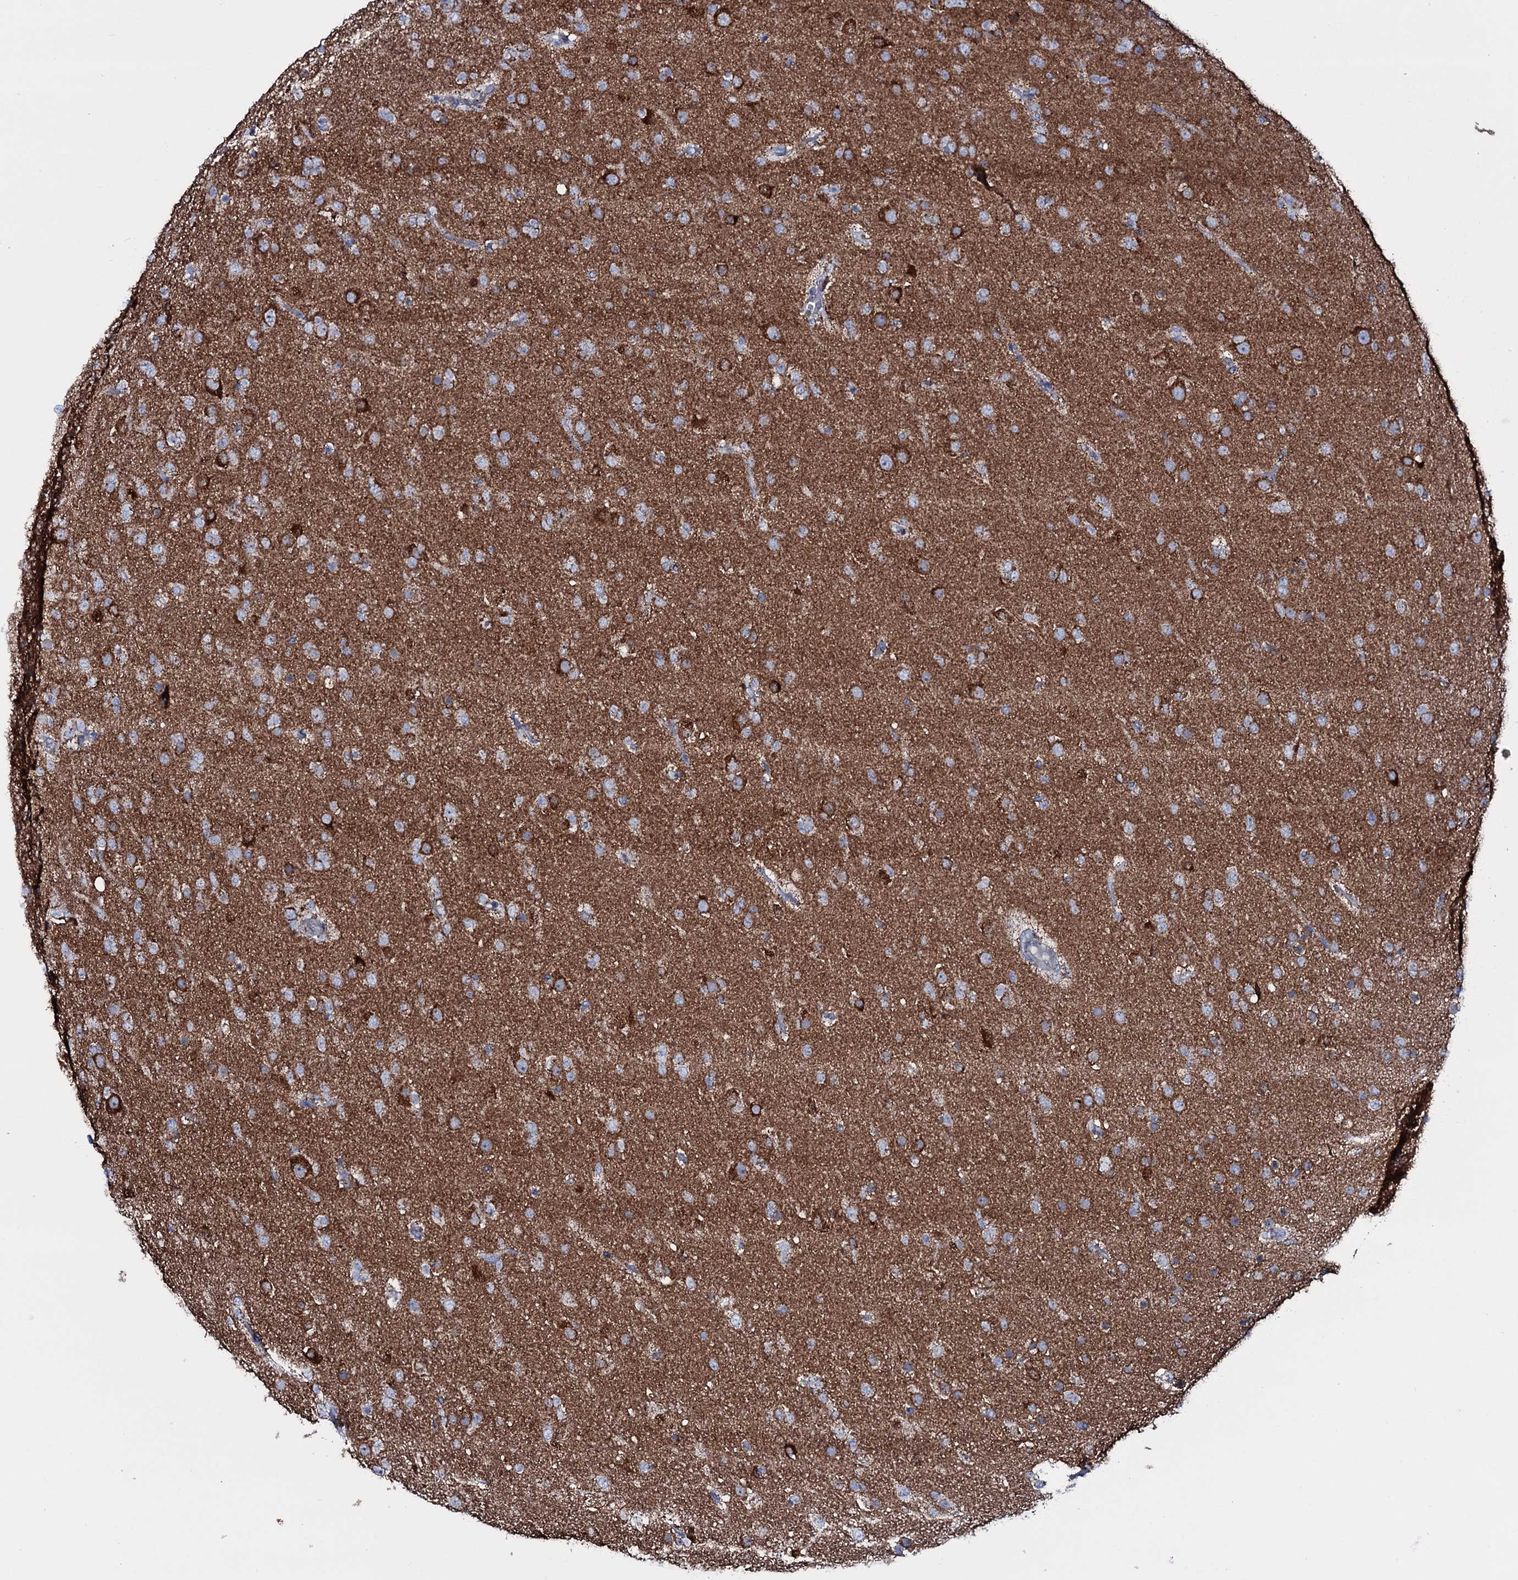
{"staining": {"intensity": "strong", "quantity": "<25%", "location": "cytoplasmic/membranous"}, "tissue": "glioma", "cell_type": "Tumor cells", "image_type": "cancer", "snomed": [{"axis": "morphology", "description": "Glioma, malignant, Low grade"}, {"axis": "topography", "description": "Brain"}], "caption": "Glioma stained for a protein (brown) demonstrates strong cytoplasmic/membranous positive staining in approximately <25% of tumor cells.", "gene": "MRPS35", "patient": {"sex": "male", "age": 65}}